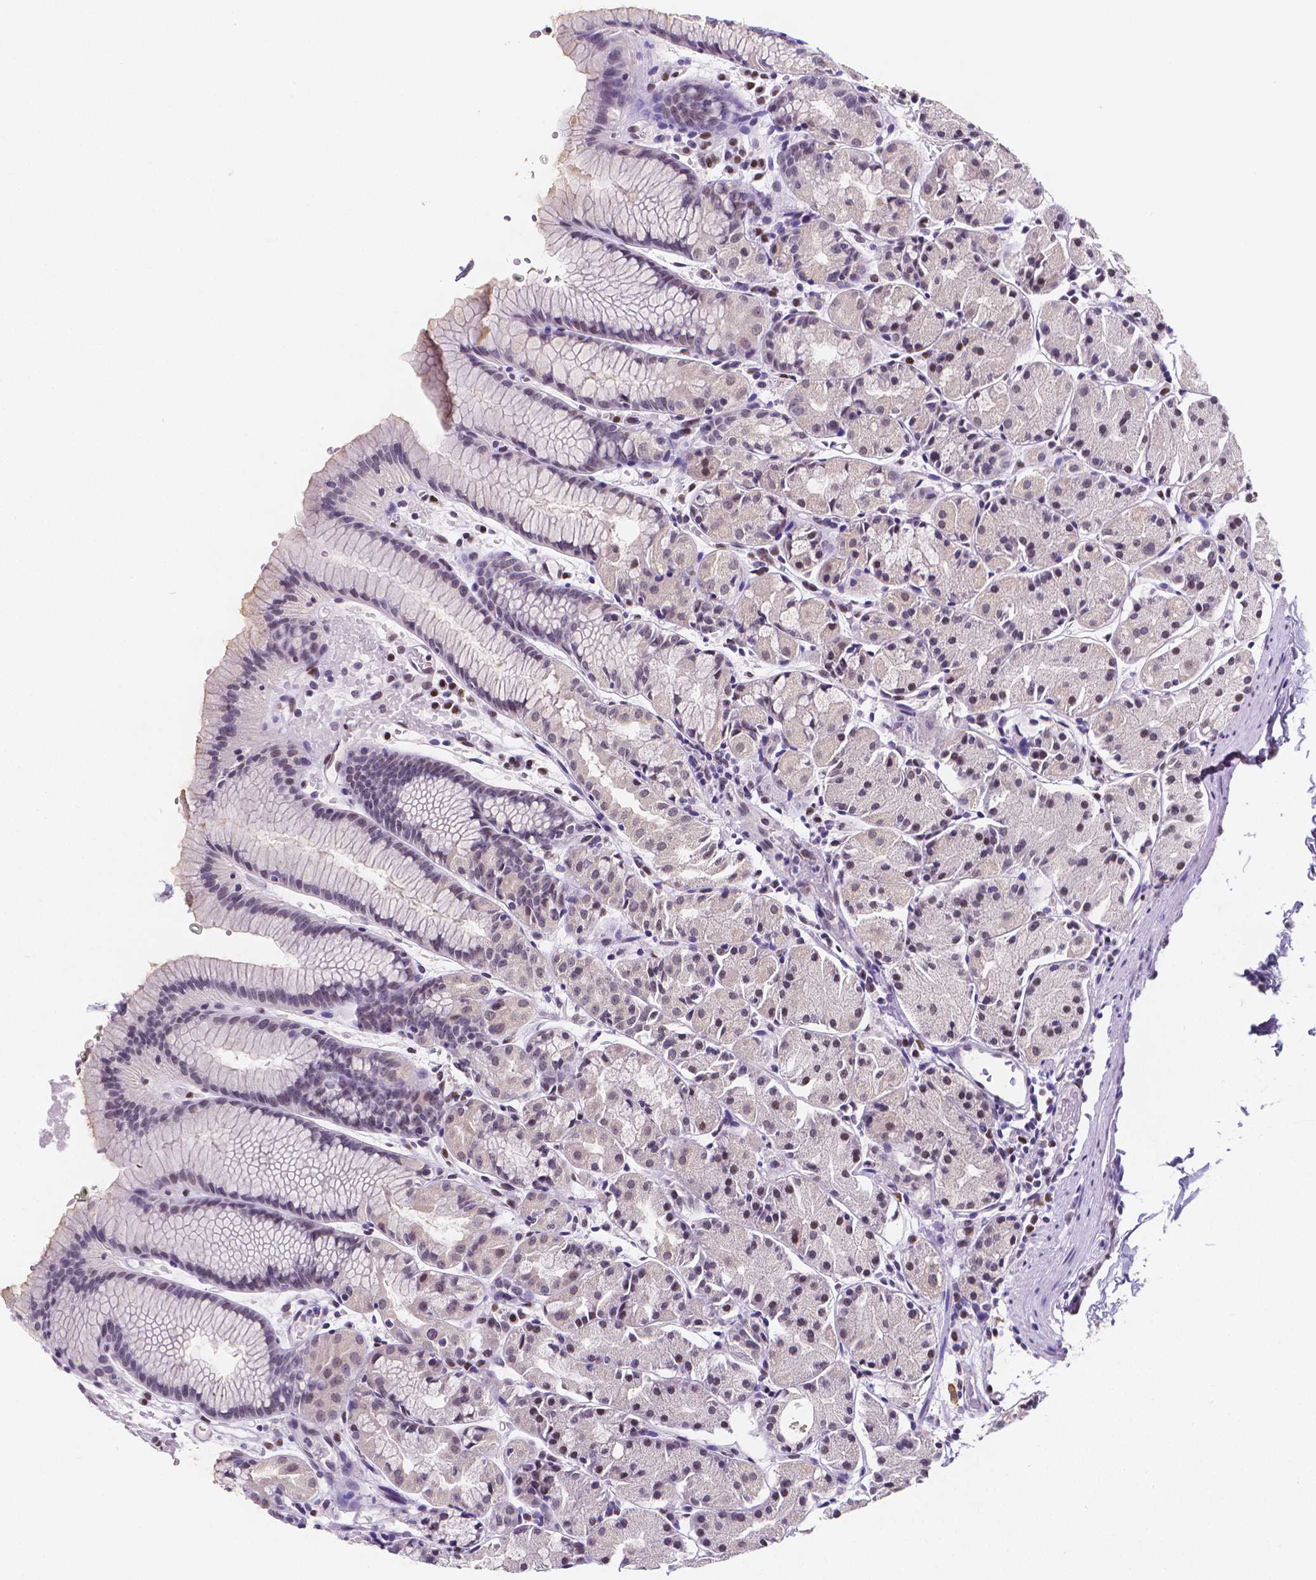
{"staining": {"intensity": "weak", "quantity": "<25%", "location": "nuclear"}, "tissue": "stomach", "cell_type": "Glandular cells", "image_type": "normal", "snomed": [{"axis": "morphology", "description": "Normal tissue, NOS"}, {"axis": "topography", "description": "Stomach, upper"}], "caption": "An immunohistochemistry (IHC) histopathology image of normal stomach is shown. There is no staining in glandular cells of stomach.", "gene": "MEF2C", "patient": {"sex": "male", "age": 47}}